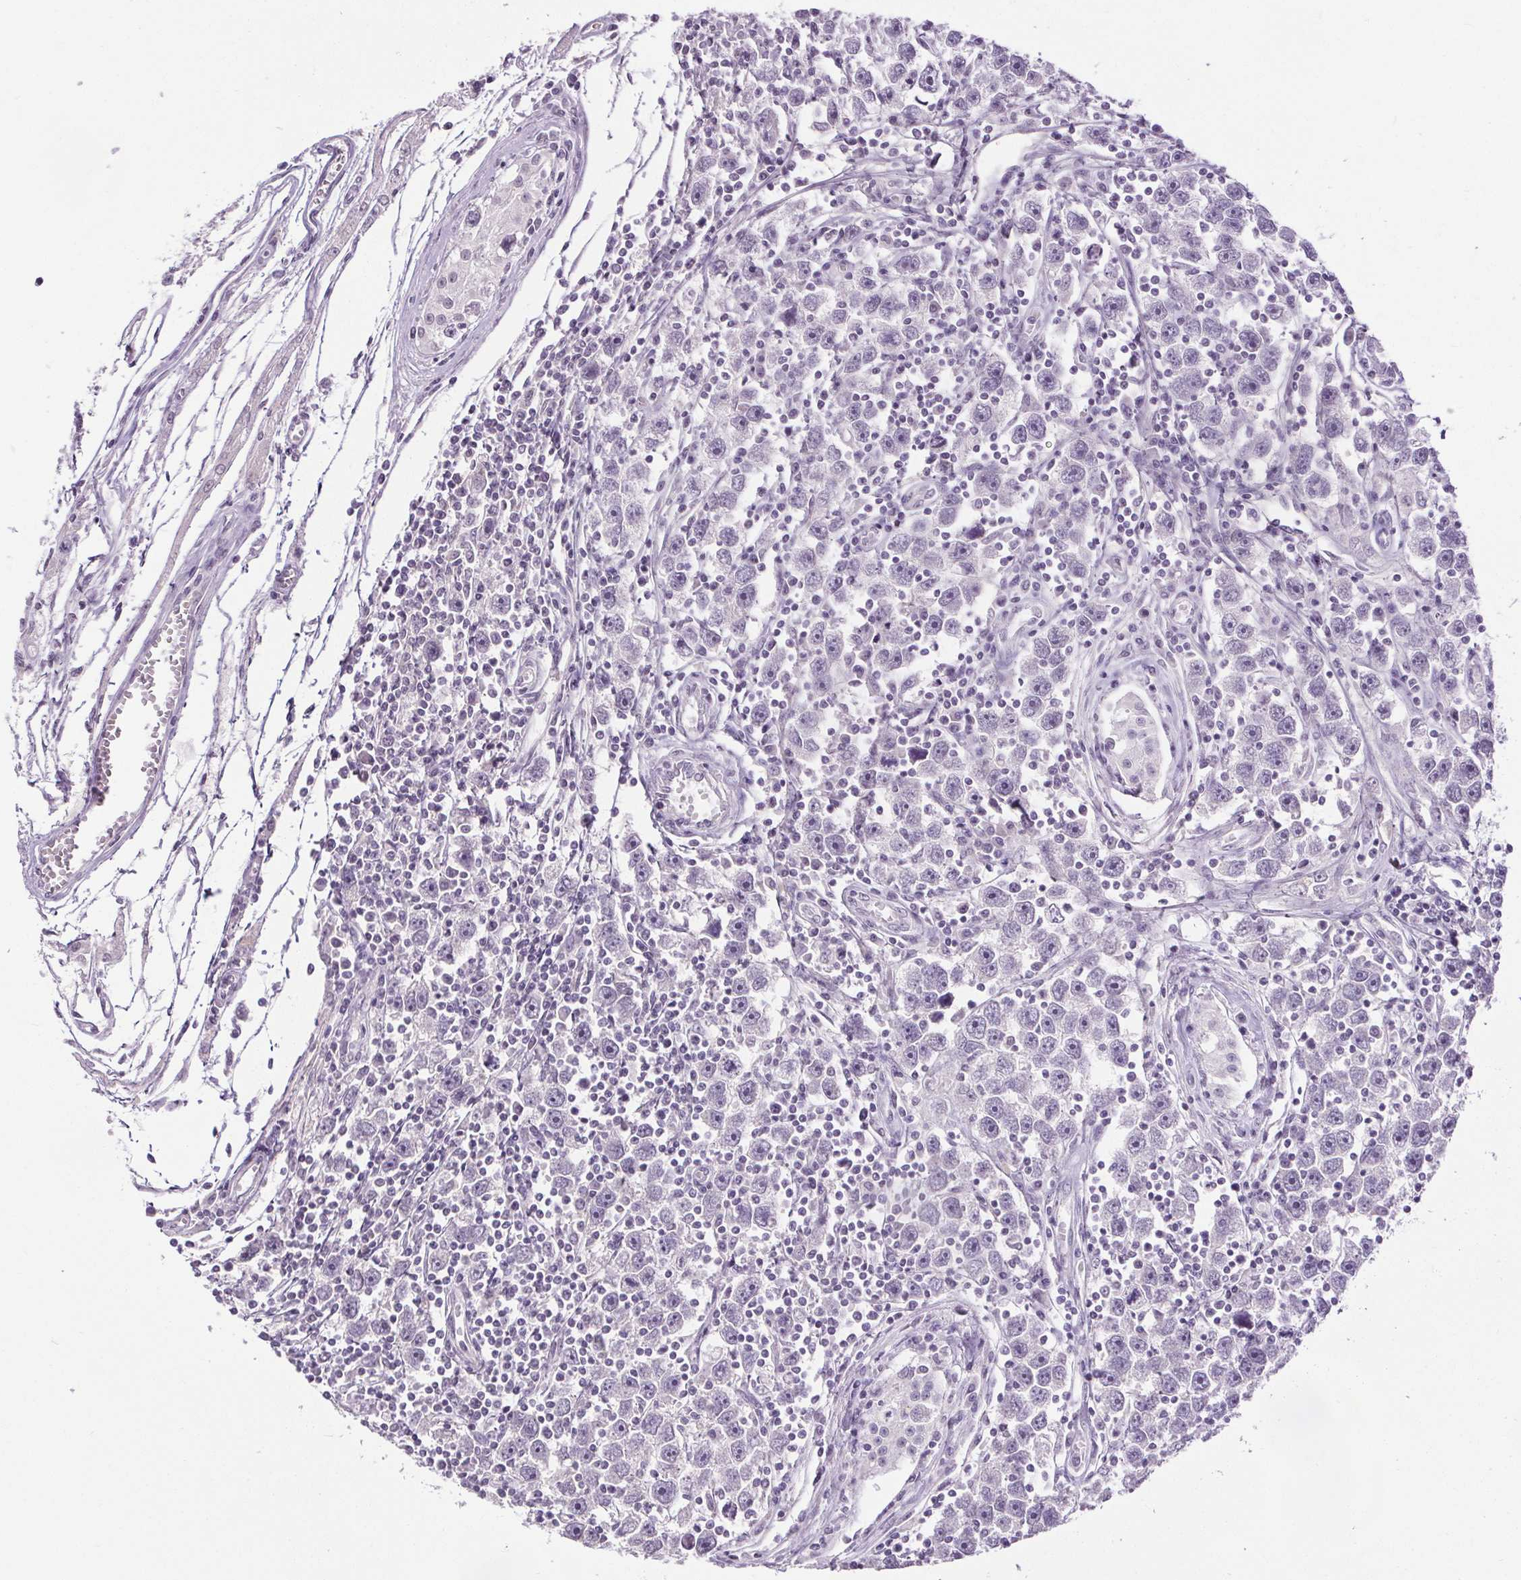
{"staining": {"intensity": "negative", "quantity": "none", "location": "none"}, "tissue": "testis cancer", "cell_type": "Tumor cells", "image_type": "cancer", "snomed": [{"axis": "morphology", "description": "Seminoma, NOS"}, {"axis": "topography", "description": "Testis"}], "caption": "Testis cancer (seminoma) was stained to show a protein in brown. There is no significant staining in tumor cells.", "gene": "SLC2A9", "patient": {"sex": "male", "age": 30}}